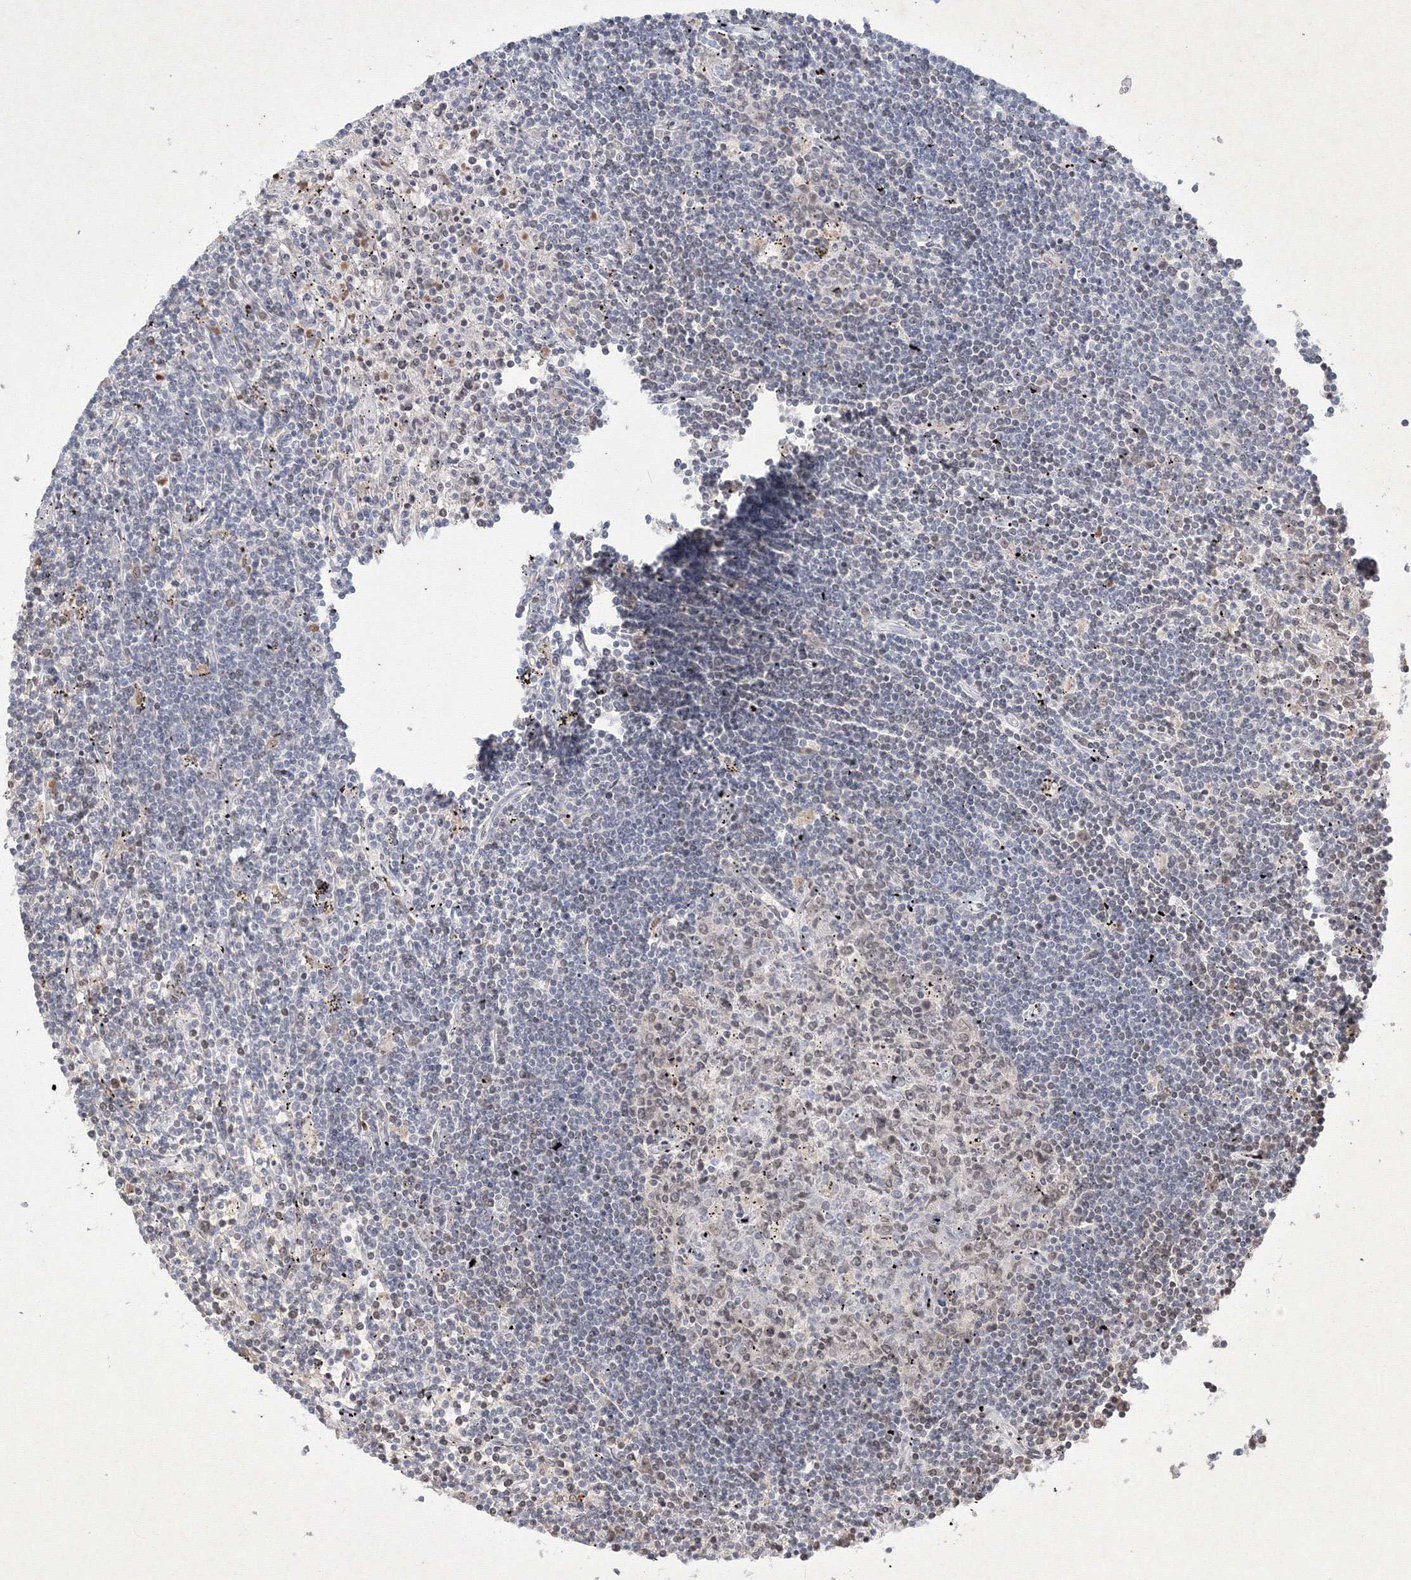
{"staining": {"intensity": "negative", "quantity": "none", "location": "none"}, "tissue": "lymphoma", "cell_type": "Tumor cells", "image_type": "cancer", "snomed": [{"axis": "morphology", "description": "Malignant lymphoma, non-Hodgkin's type, Low grade"}, {"axis": "topography", "description": "Spleen"}], "caption": "Immunohistochemistry of lymphoma shows no positivity in tumor cells. (Brightfield microscopy of DAB immunohistochemistry (IHC) at high magnification).", "gene": "NXPE3", "patient": {"sex": "male", "age": 76}}